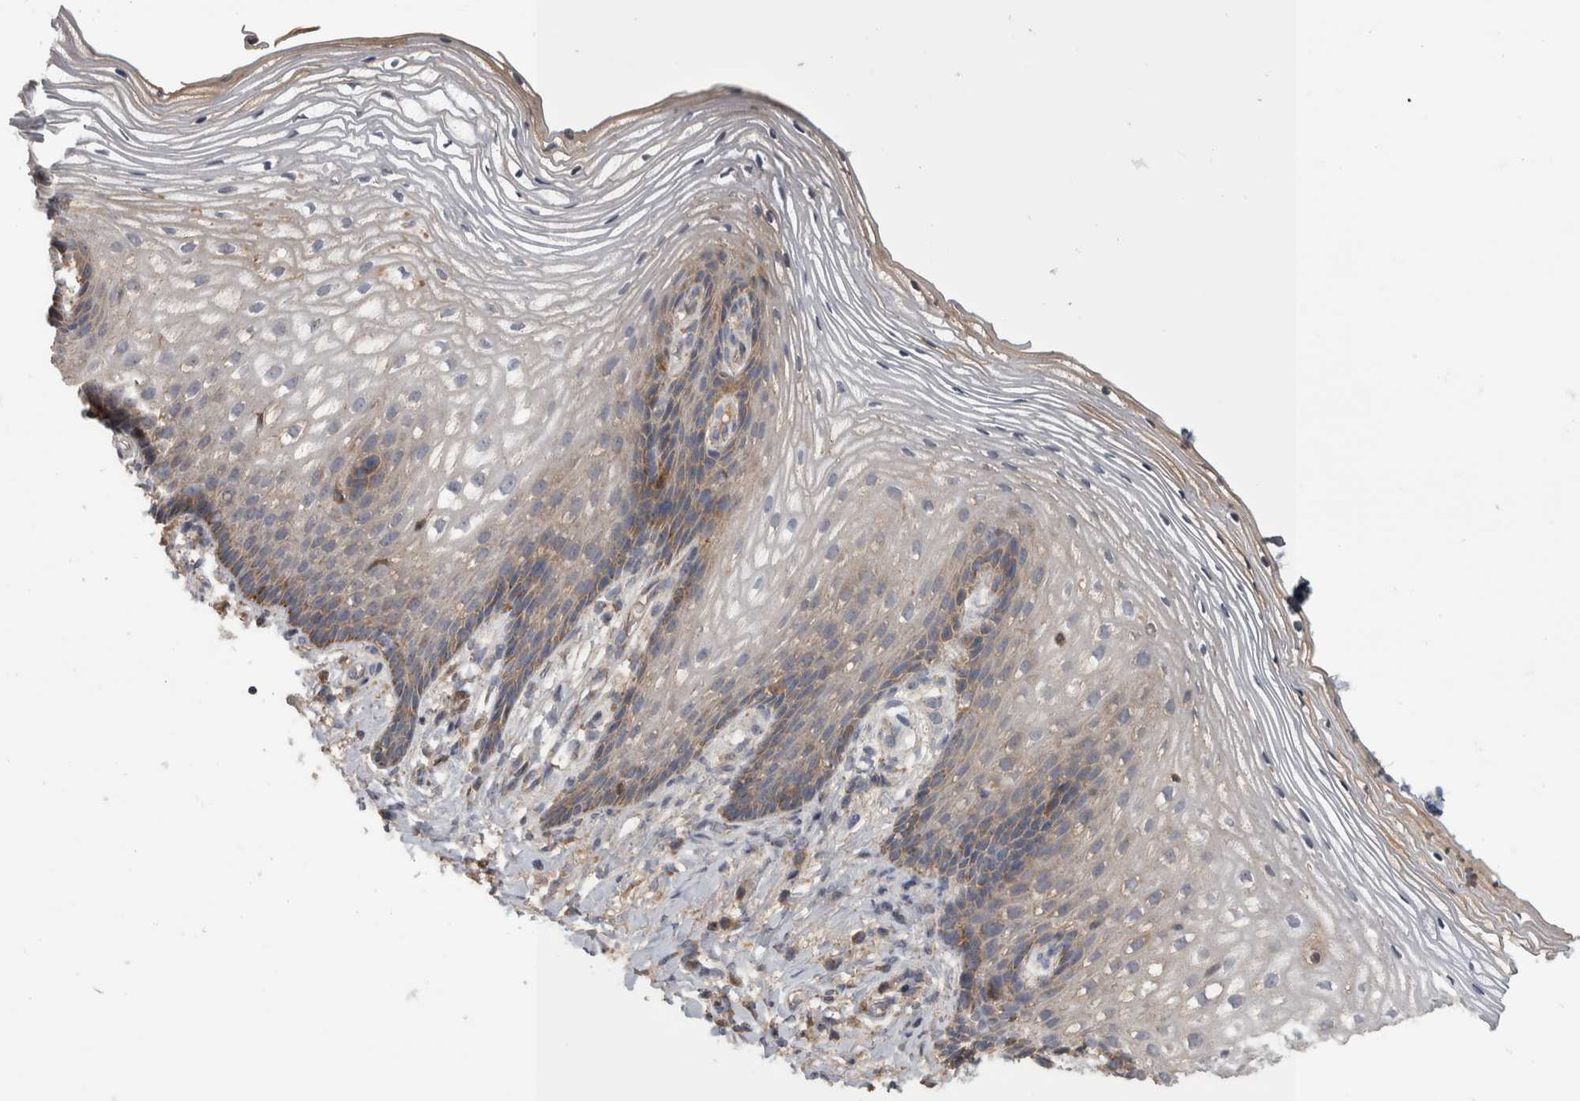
{"staining": {"intensity": "weak", "quantity": "25%-75%", "location": "cytoplasmic/membranous"}, "tissue": "vagina", "cell_type": "Squamous epithelial cells", "image_type": "normal", "snomed": [{"axis": "morphology", "description": "Normal tissue, NOS"}, {"axis": "topography", "description": "Vagina"}], "caption": "About 25%-75% of squamous epithelial cells in normal vagina reveal weak cytoplasmic/membranous protein expression as visualized by brown immunohistochemical staining.", "gene": "SCO1", "patient": {"sex": "female", "age": 60}}